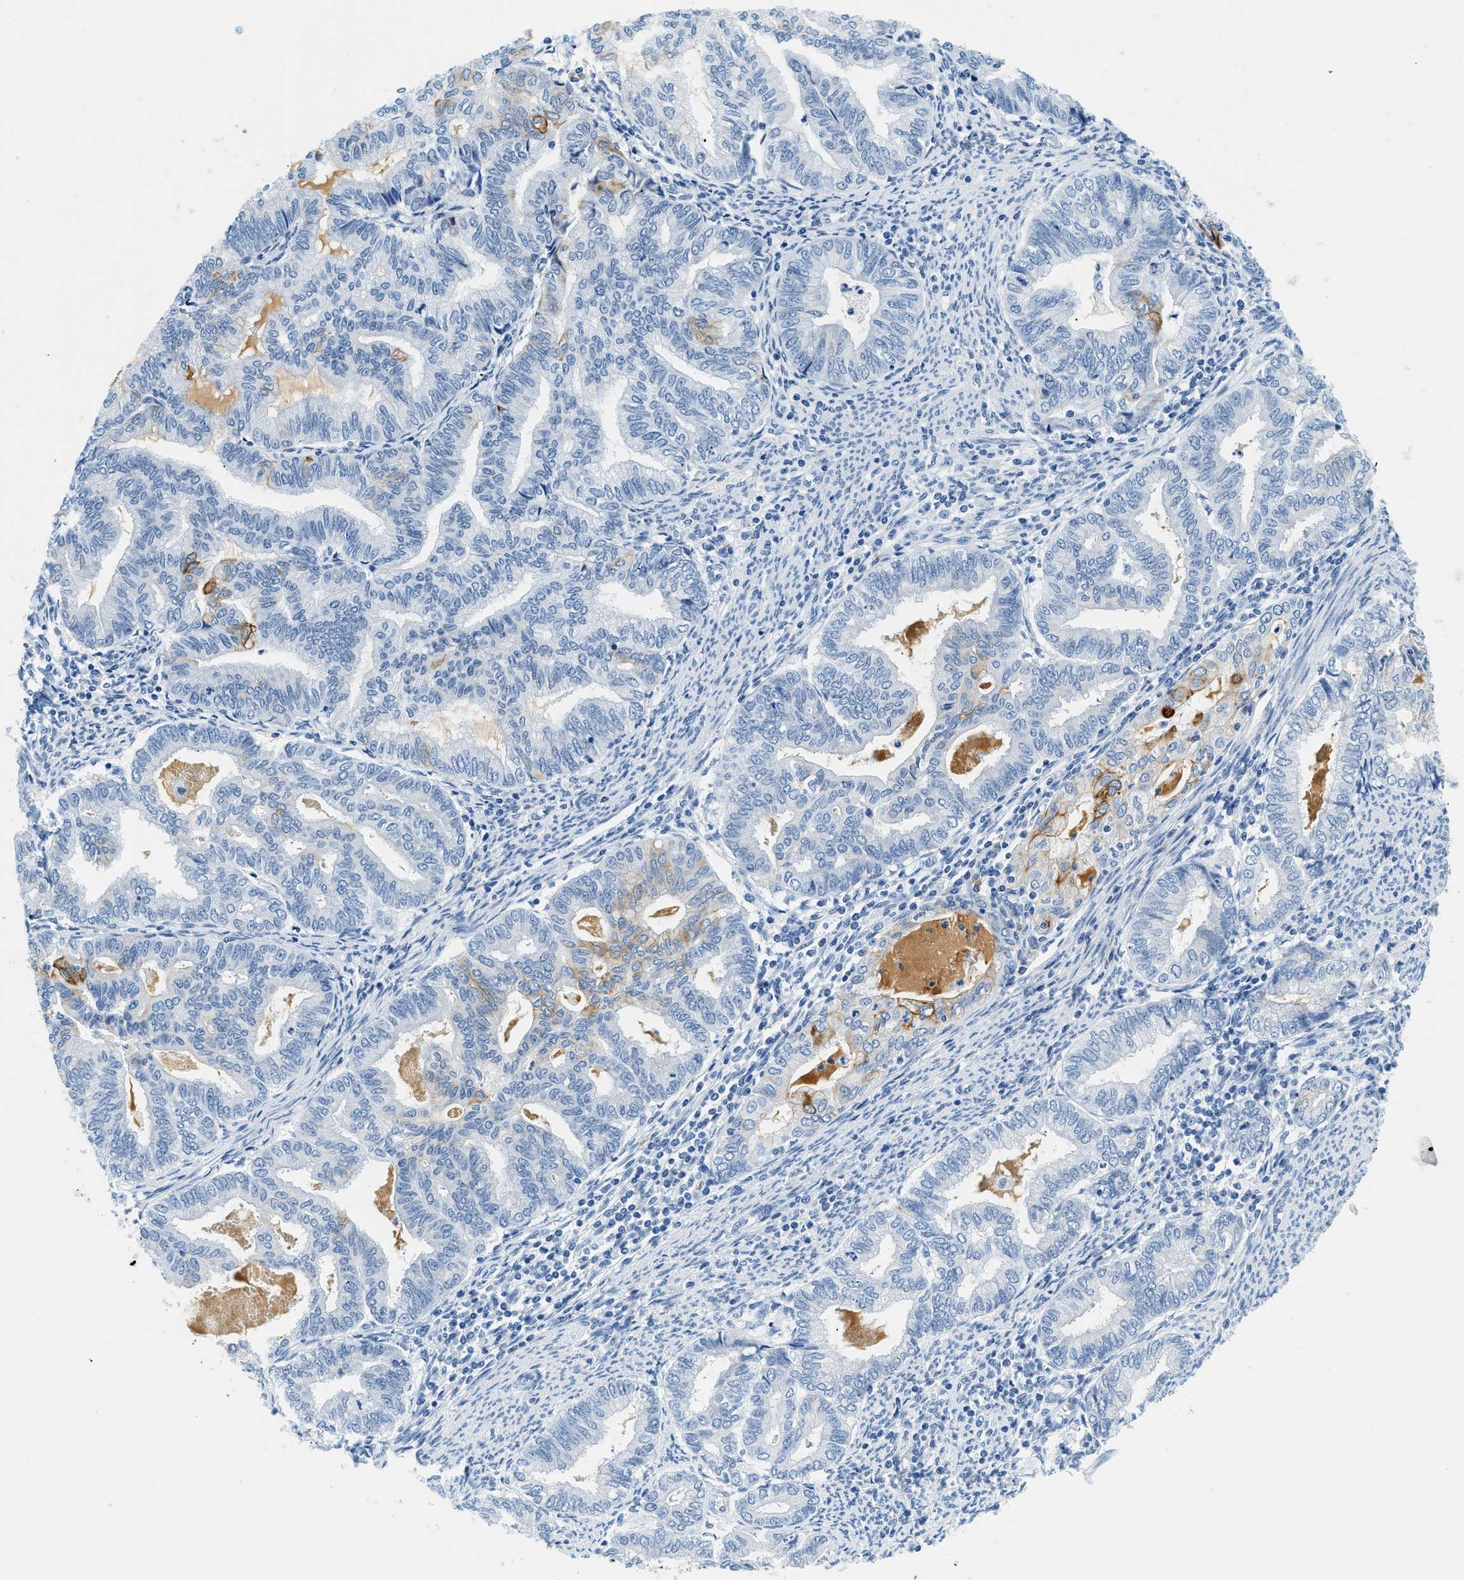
{"staining": {"intensity": "moderate", "quantity": "<25%", "location": "cytoplasmic/membranous"}, "tissue": "endometrial cancer", "cell_type": "Tumor cells", "image_type": "cancer", "snomed": [{"axis": "morphology", "description": "Adenocarcinoma, NOS"}, {"axis": "topography", "description": "Endometrium"}], "caption": "Tumor cells exhibit low levels of moderate cytoplasmic/membranous staining in about <25% of cells in human endometrial cancer.", "gene": "STXBP2", "patient": {"sex": "female", "age": 79}}